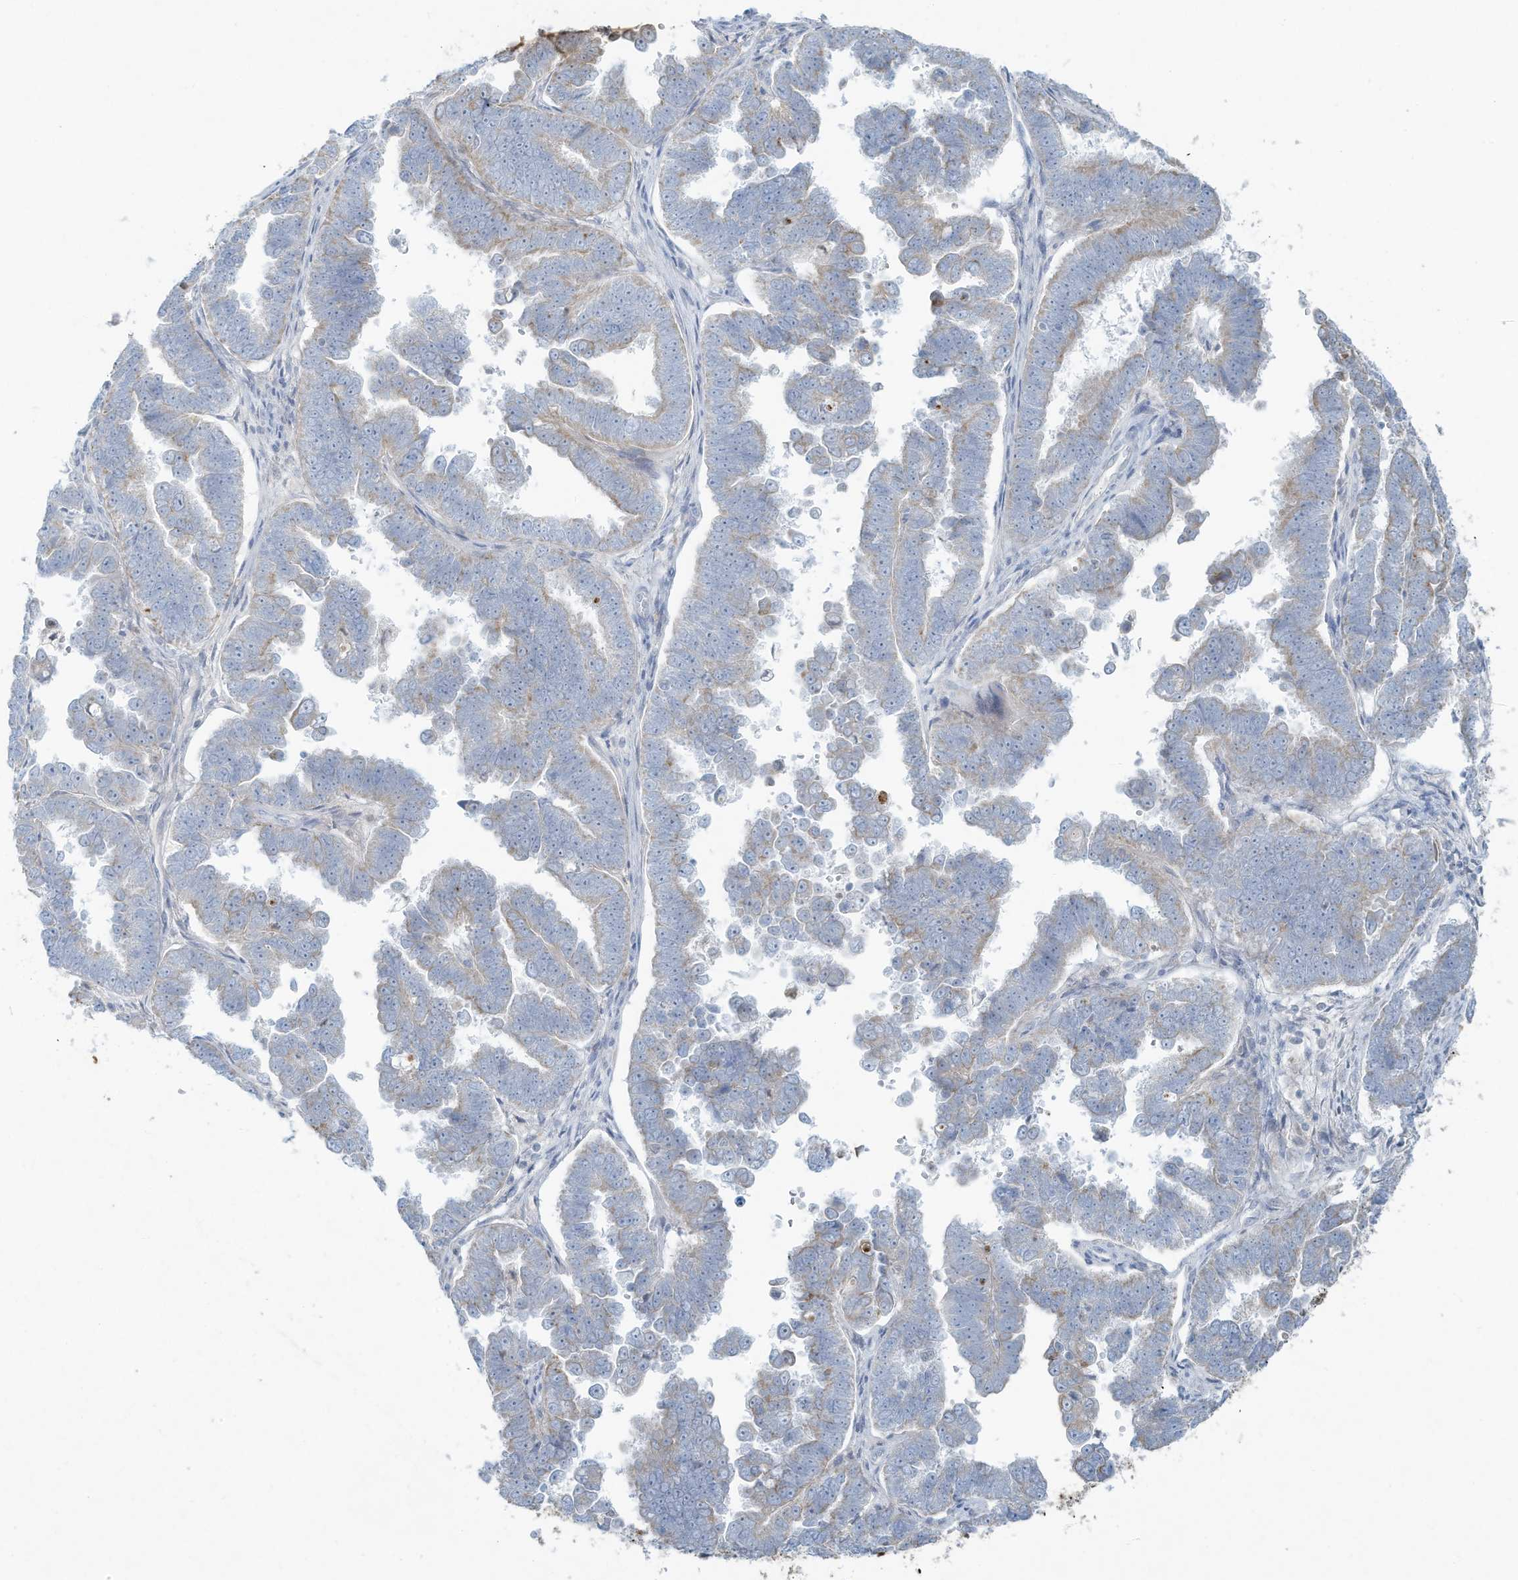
{"staining": {"intensity": "weak", "quantity": "<25%", "location": "cytoplasmic/membranous"}, "tissue": "endometrial cancer", "cell_type": "Tumor cells", "image_type": "cancer", "snomed": [{"axis": "morphology", "description": "Adenocarcinoma, NOS"}, {"axis": "topography", "description": "Endometrium"}], "caption": "Immunohistochemistry (IHC) photomicrograph of neoplastic tissue: endometrial cancer (adenocarcinoma) stained with DAB (3,3'-diaminobenzidine) exhibits no significant protein staining in tumor cells.", "gene": "TUBE1", "patient": {"sex": "female", "age": 75}}